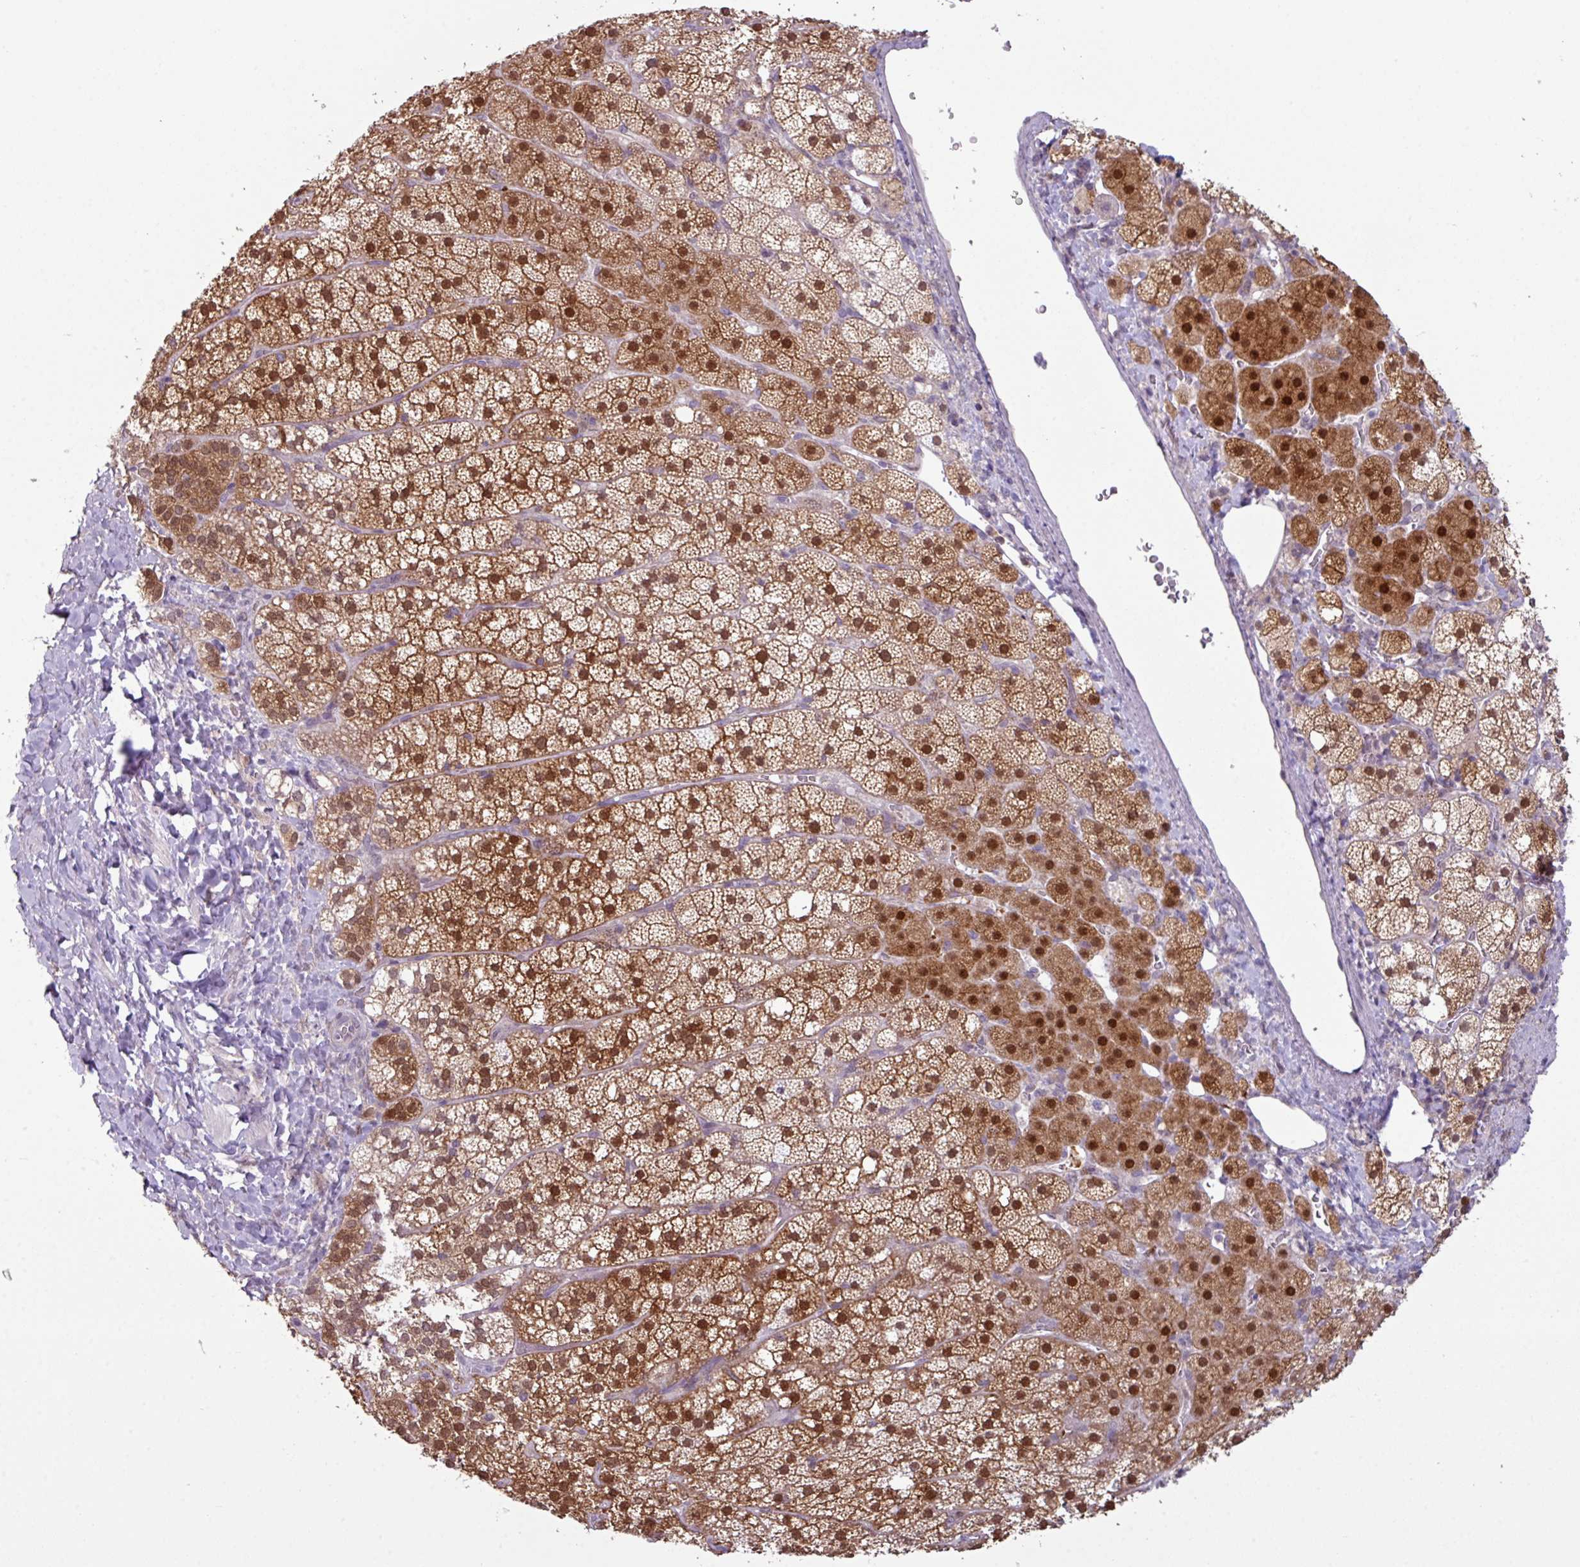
{"staining": {"intensity": "strong", "quantity": ">75%", "location": "cytoplasmic/membranous,nuclear"}, "tissue": "adrenal gland", "cell_type": "Glandular cells", "image_type": "normal", "snomed": [{"axis": "morphology", "description": "Normal tissue, NOS"}, {"axis": "topography", "description": "Adrenal gland"}], "caption": "Immunohistochemical staining of normal human adrenal gland demonstrates >75% levels of strong cytoplasmic/membranous,nuclear protein staining in approximately >75% of glandular cells.", "gene": "TTLL12", "patient": {"sex": "male", "age": 53}}